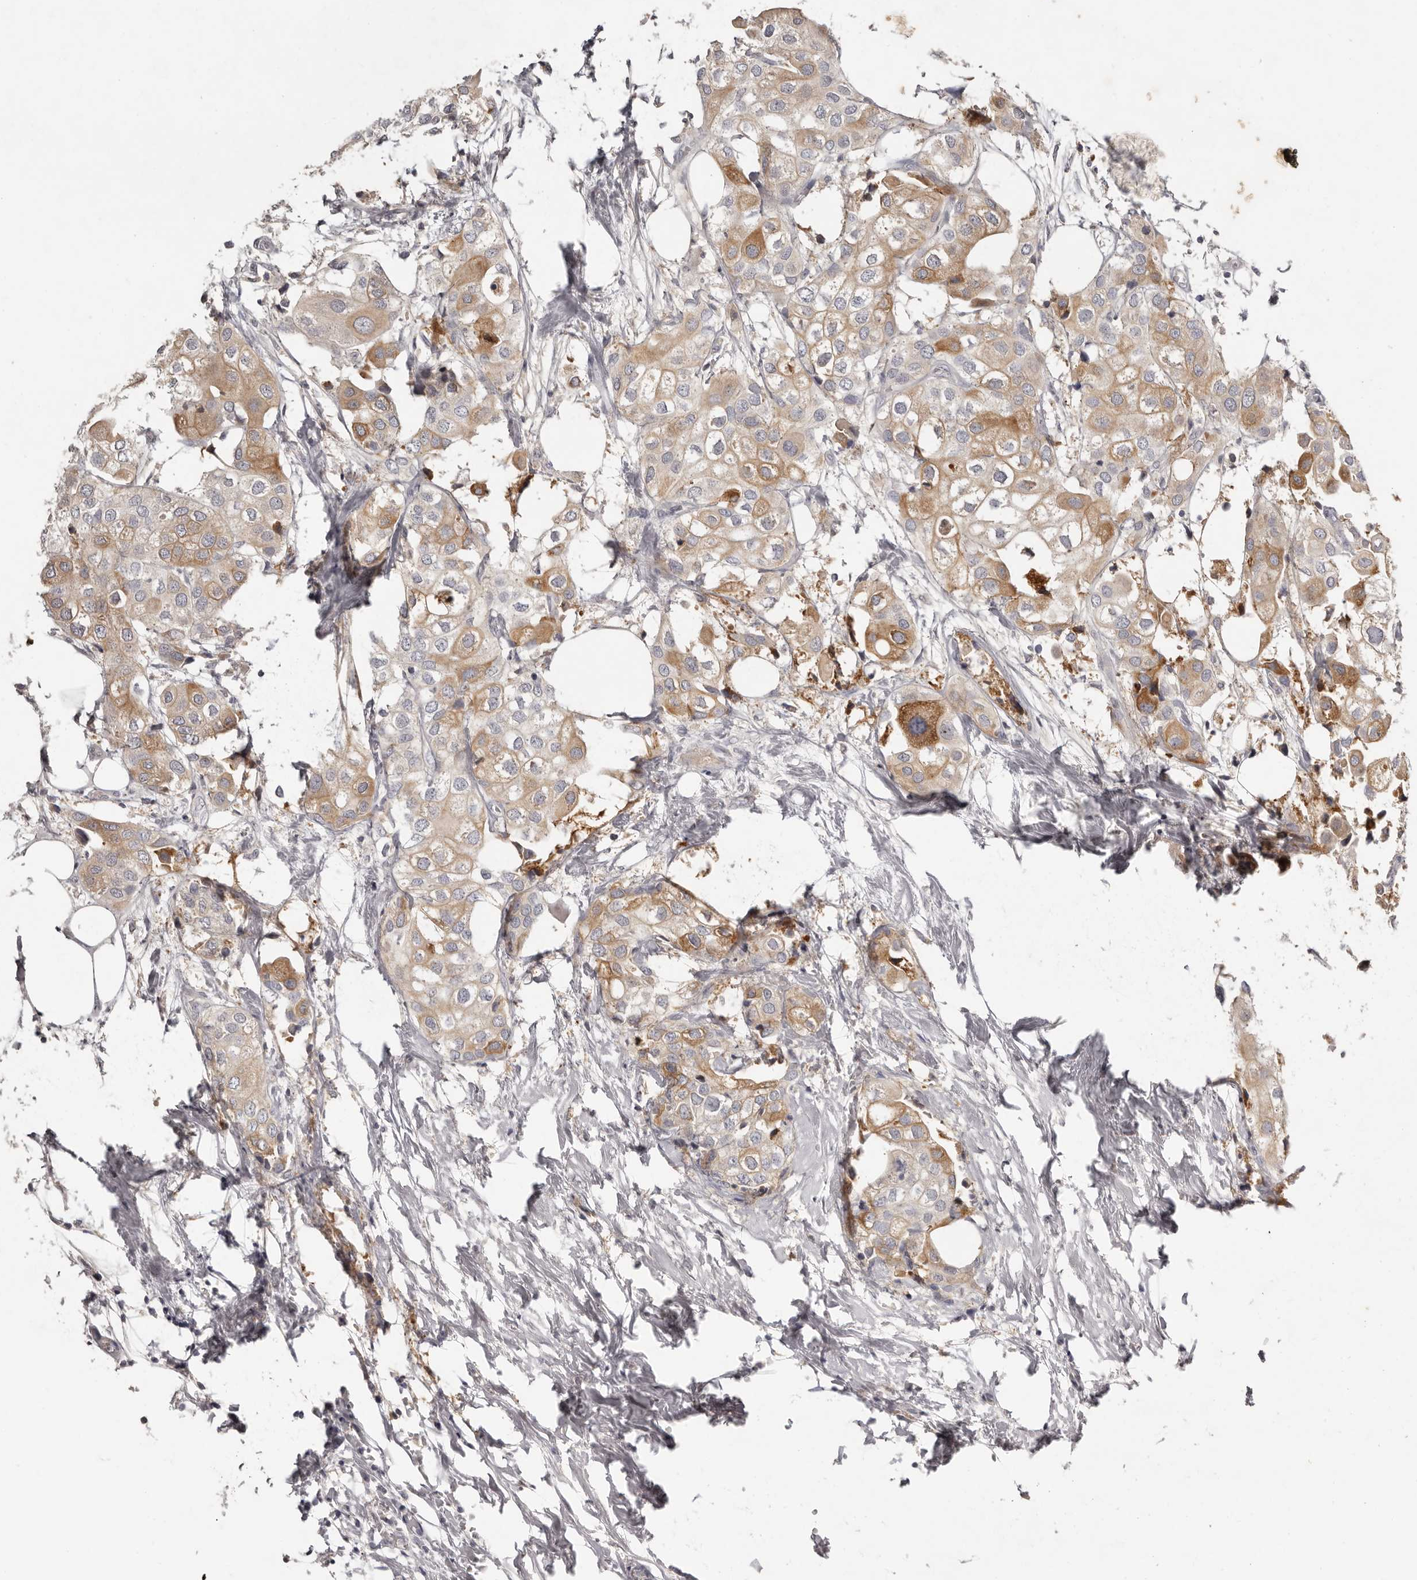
{"staining": {"intensity": "moderate", "quantity": "25%-75%", "location": "cytoplasmic/membranous"}, "tissue": "urothelial cancer", "cell_type": "Tumor cells", "image_type": "cancer", "snomed": [{"axis": "morphology", "description": "Urothelial carcinoma, High grade"}, {"axis": "topography", "description": "Urinary bladder"}], "caption": "Immunohistochemical staining of urothelial cancer displays moderate cytoplasmic/membranous protein positivity in approximately 25%-75% of tumor cells. The protein of interest is shown in brown color, while the nuclei are stained blue.", "gene": "SCUBE2", "patient": {"sex": "male", "age": 64}}